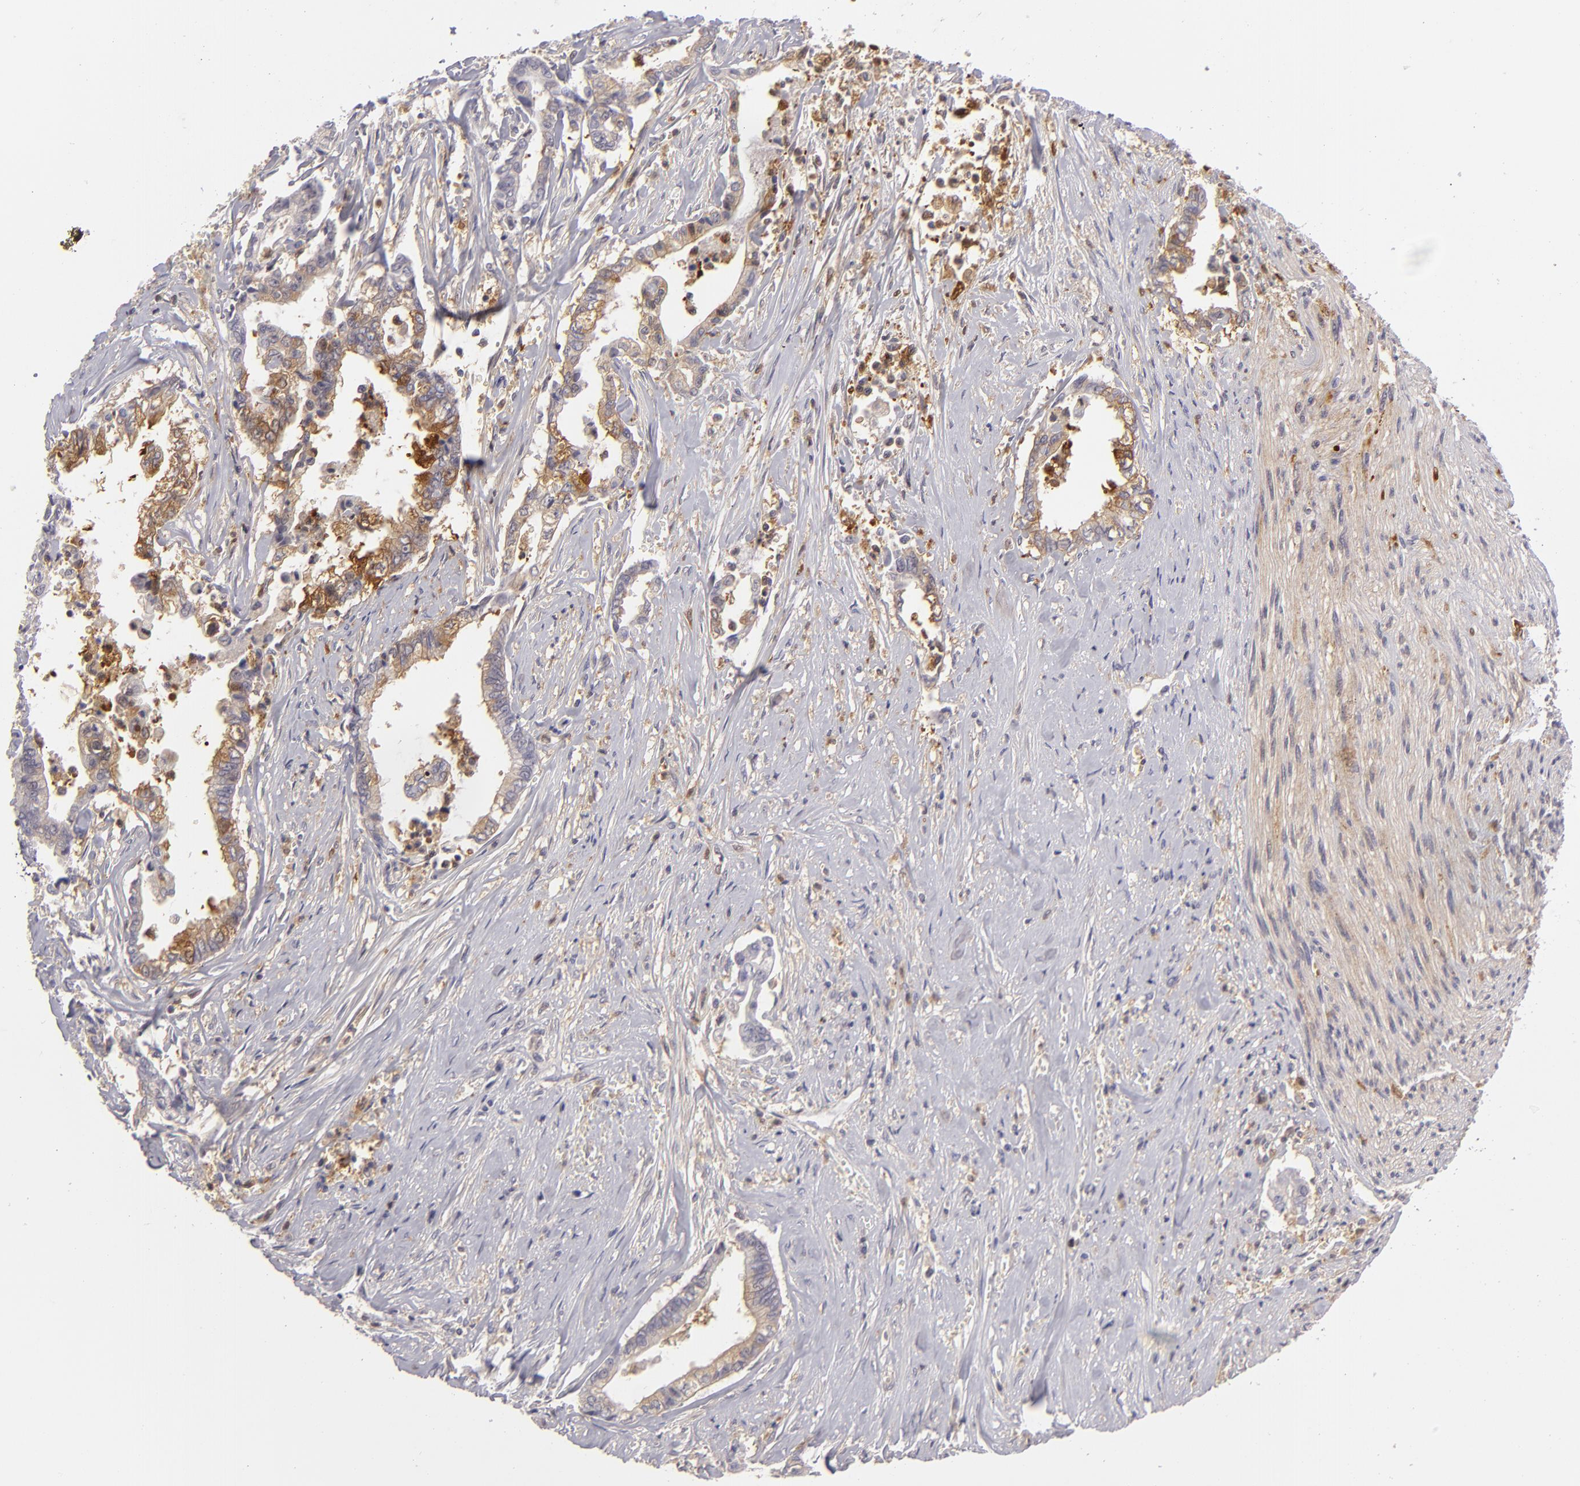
{"staining": {"intensity": "strong", "quantity": "25%-75%", "location": "cytoplasmic/membranous"}, "tissue": "liver cancer", "cell_type": "Tumor cells", "image_type": "cancer", "snomed": [{"axis": "morphology", "description": "Cholangiocarcinoma"}, {"axis": "topography", "description": "Liver"}], "caption": "DAB immunohistochemical staining of human liver cancer exhibits strong cytoplasmic/membranous protein staining in approximately 25%-75% of tumor cells.", "gene": "MMP10", "patient": {"sex": "male", "age": 57}}